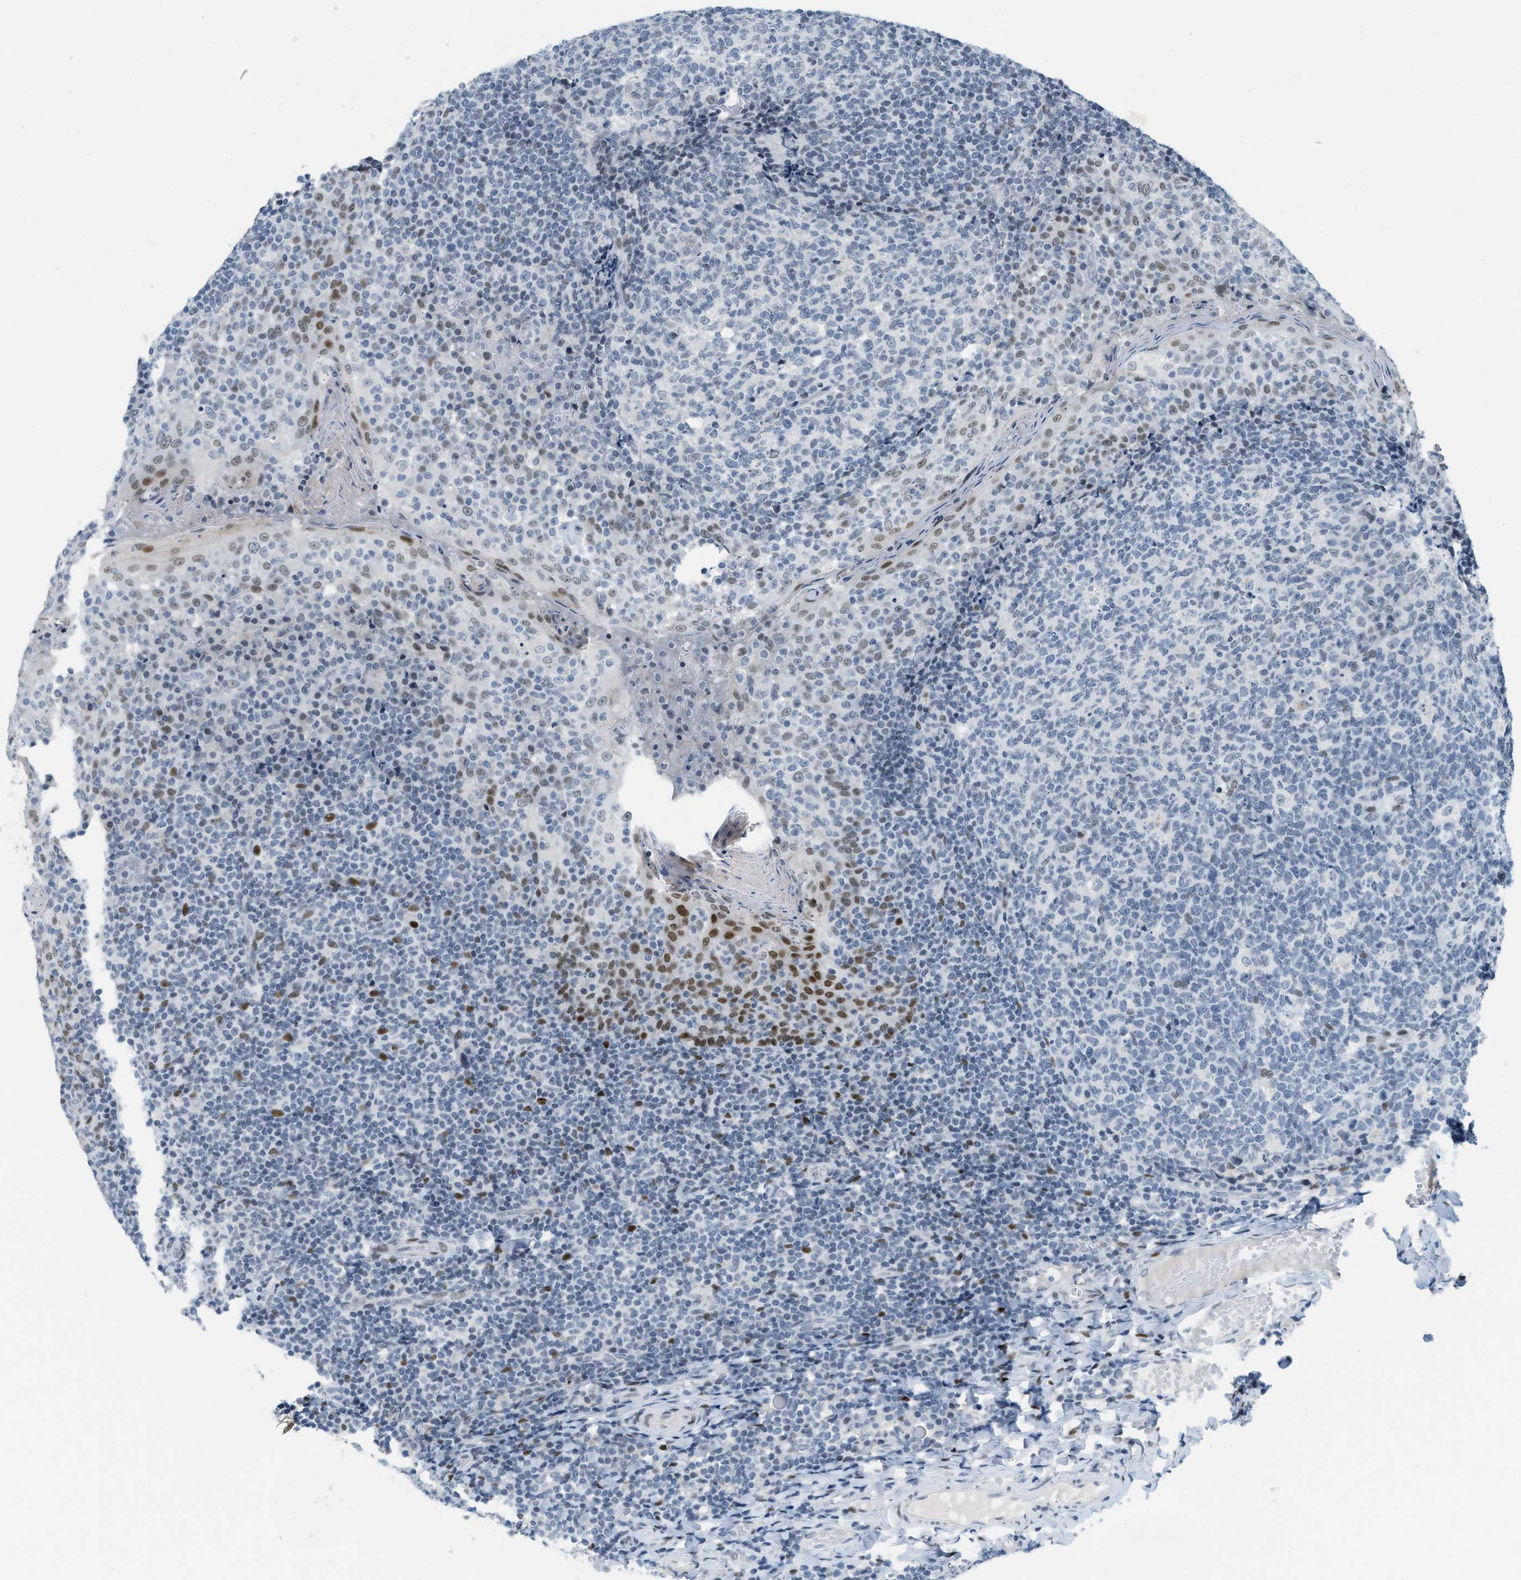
{"staining": {"intensity": "weak", "quantity": "<25%", "location": "nuclear"}, "tissue": "tonsil", "cell_type": "Germinal center cells", "image_type": "normal", "snomed": [{"axis": "morphology", "description": "Normal tissue, NOS"}, {"axis": "topography", "description": "Tonsil"}], "caption": "This is an immunohistochemistry micrograph of unremarkable tonsil. There is no expression in germinal center cells.", "gene": "PBX1", "patient": {"sex": "female", "age": 19}}